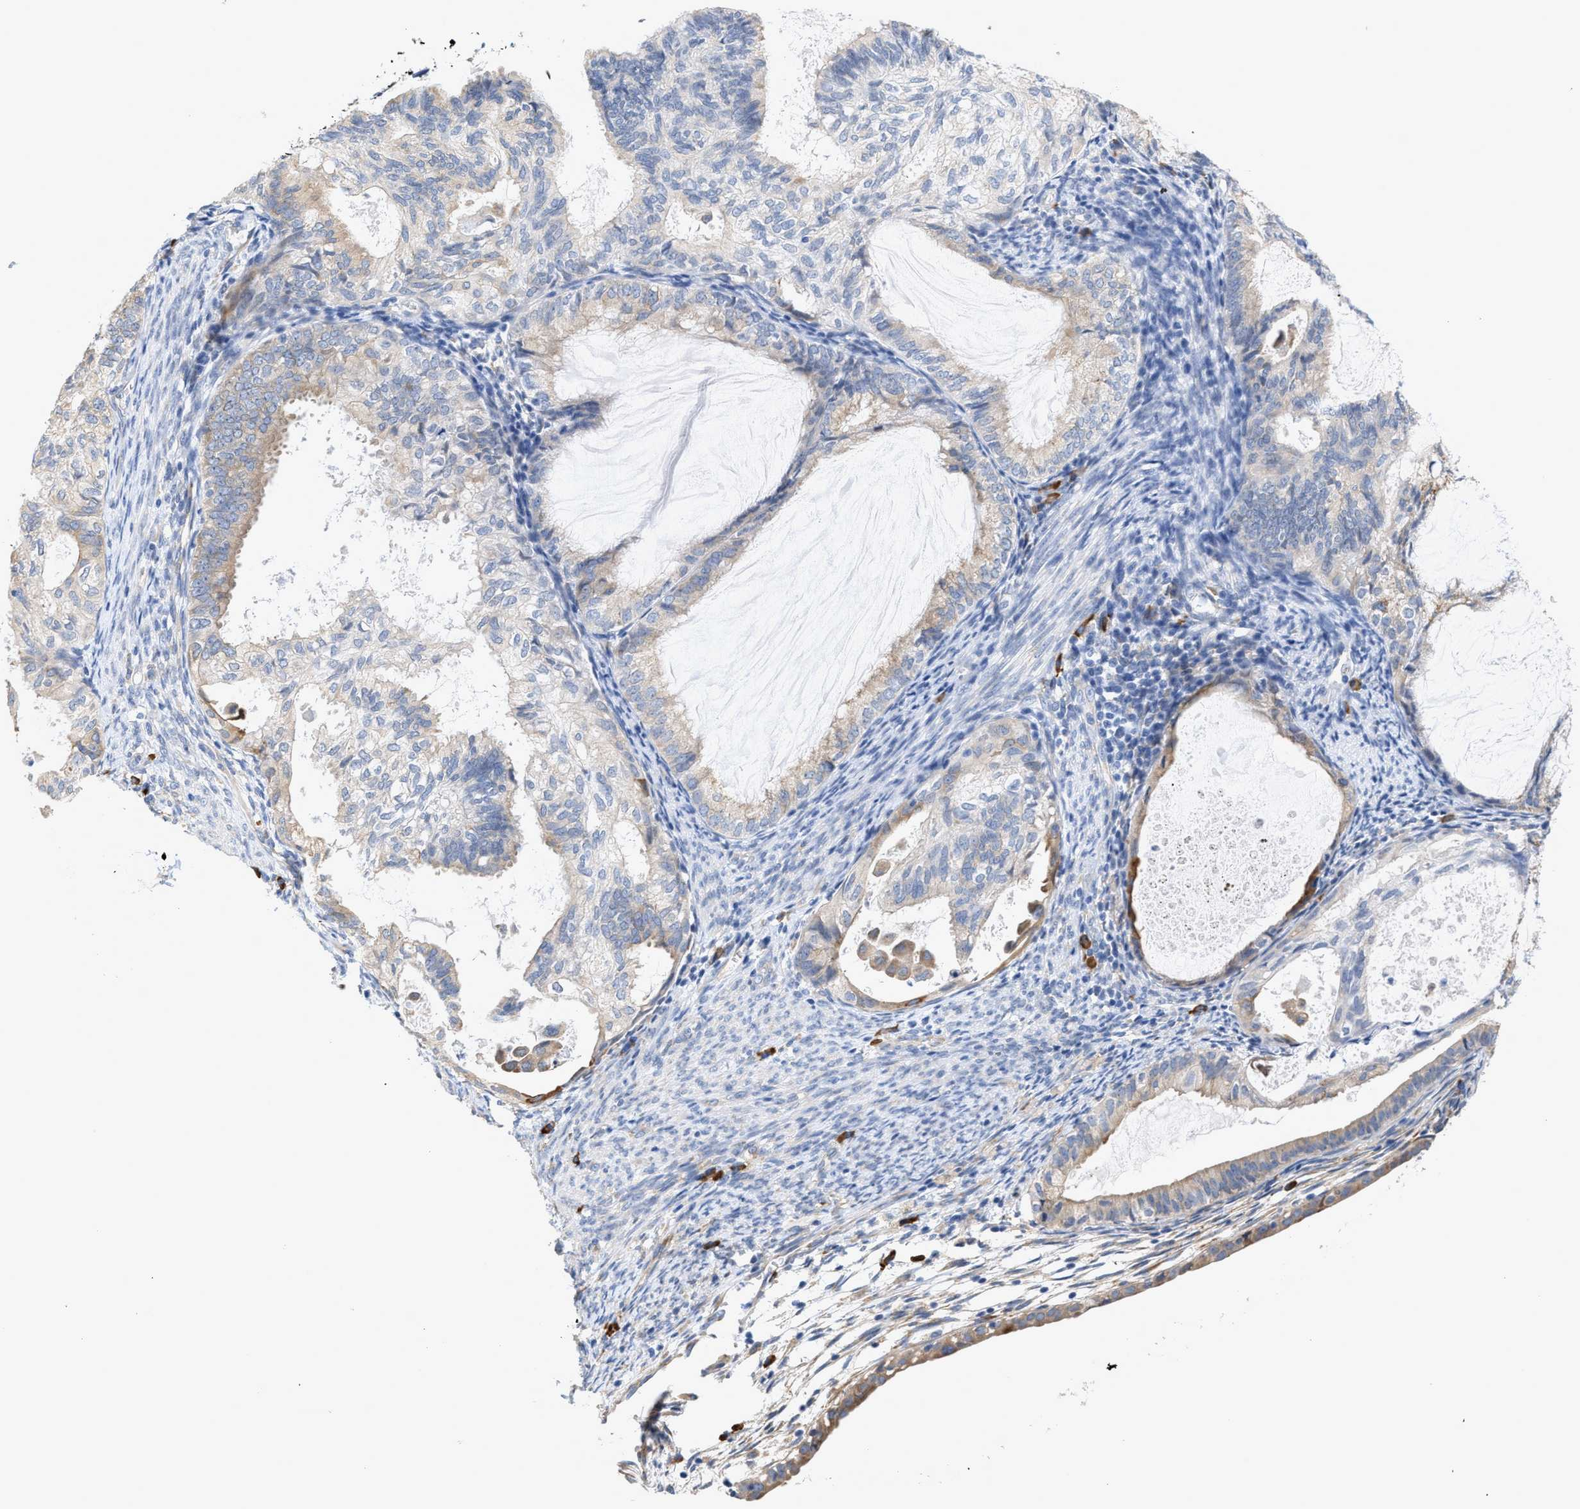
{"staining": {"intensity": "weak", "quantity": "25%-75%", "location": "cytoplasmic/membranous"}, "tissue": "cervical cancer", "cell_type": "Tumor cells", "image_type": "cancer", "snomed": [{"axis": "morphology", "description": "Normal tissue, NOS"}, {"axis": "morphology", "description": "Adenocarcinoma, NOS"}, {"axis": "topography", "description": "Cervix"}, {"axis": "topography", "description": "Endometrium"}], "caption": "Tumor cells reveal weak cytoplasmic/membranous positivity in approximately 25%-75% of cells in adenocarcinoma (cervical).", "gene": "RYR2", "patient": {"sex": "female", "age": 86}}